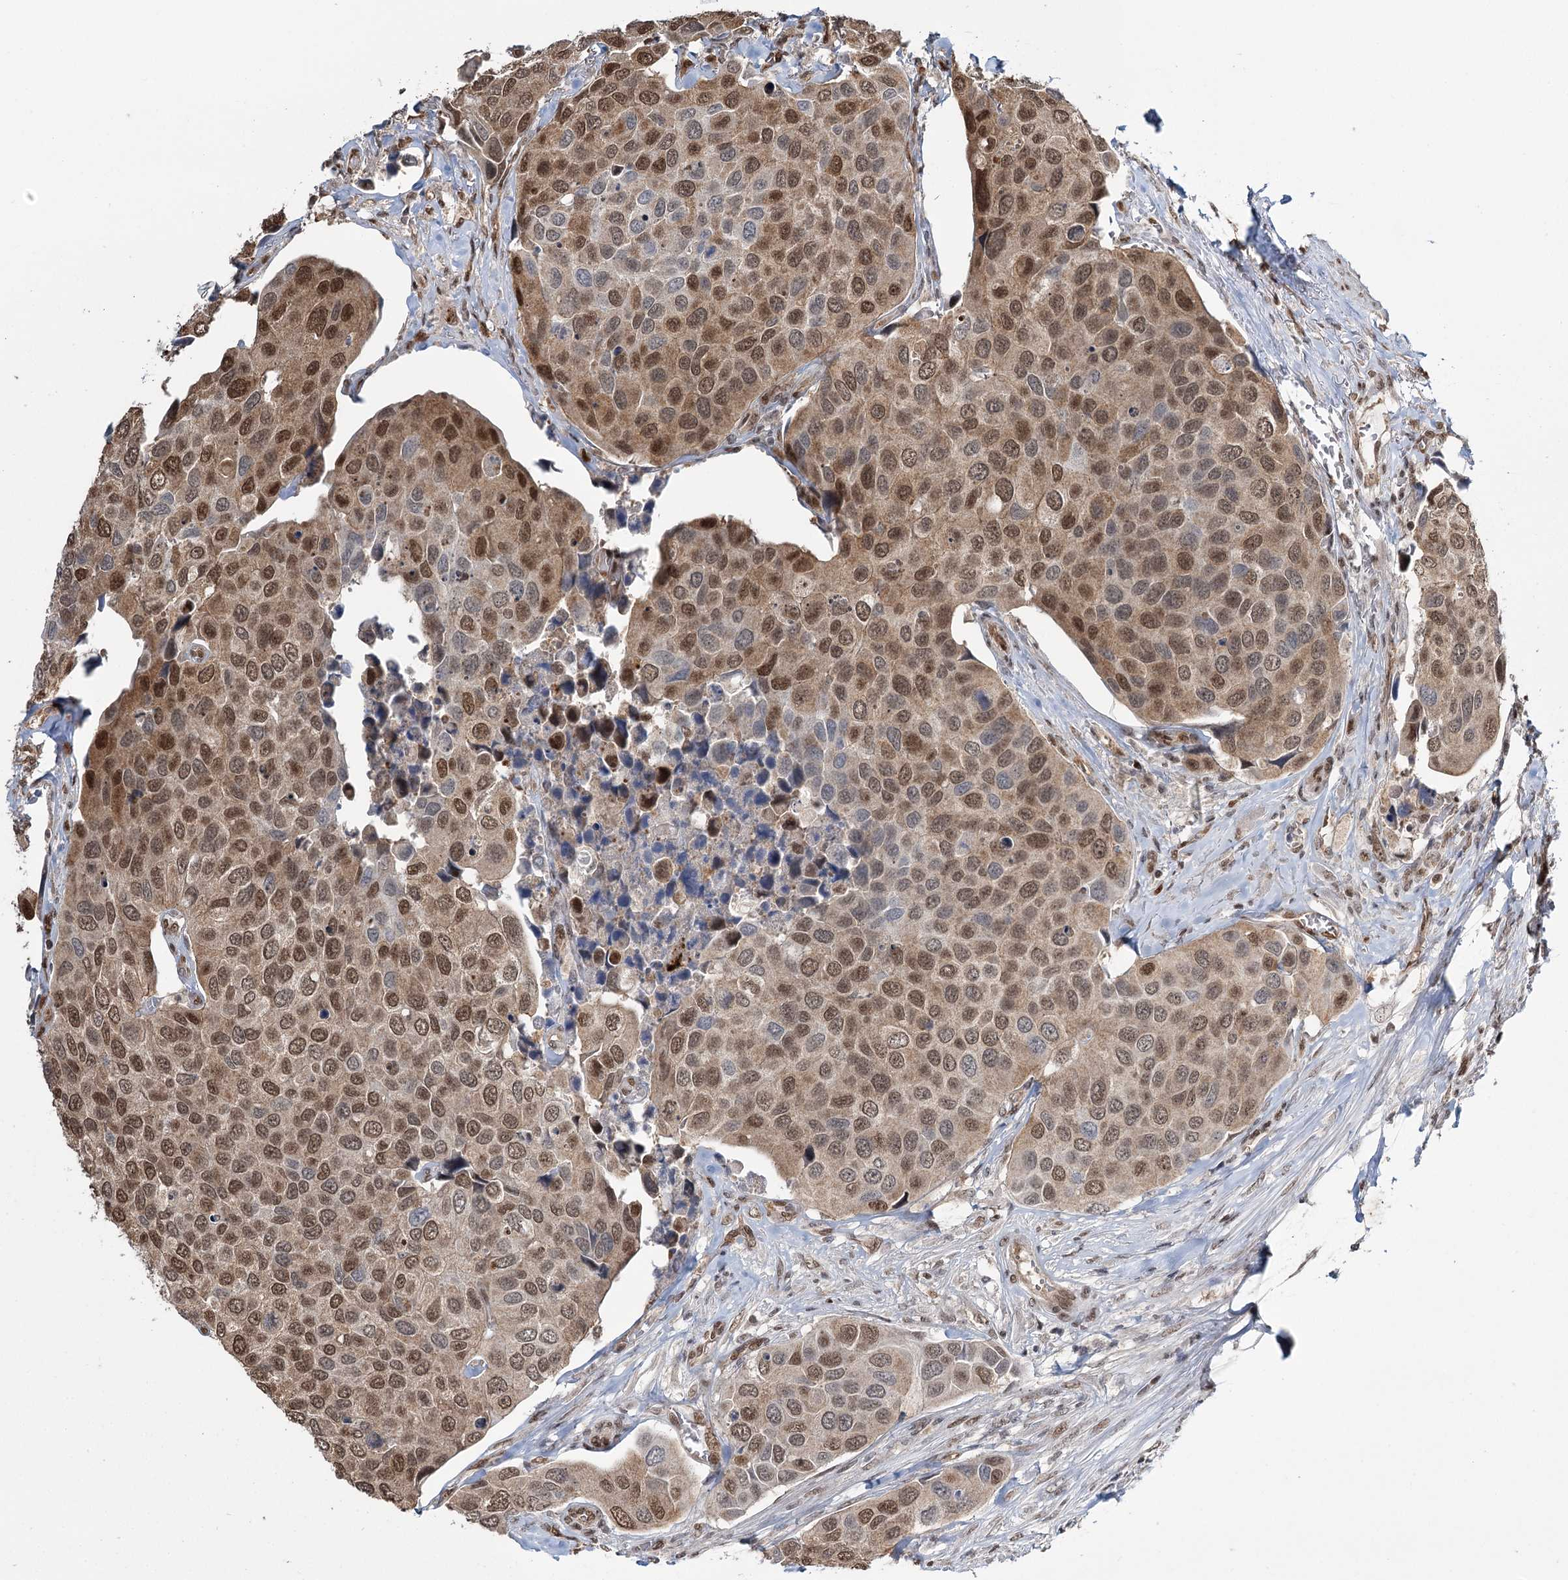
{"staining": {"intensity": "moderate", "quantity": ">75%", "location": "cytoplasmic/membranous,nuclear"}, "tissue": "urothelial cancer", "cell_type": "Tumor cells", "image_type": "cancer", "snomed": [{"axis": "morphology", "description": "Urothelial carcinoma, High grade"}, {"axis": "topography", "description": "Urinary bladder"}], "caption": "A micrograph of high-grade urothelial carcinoma stained for a protein shows moderate cytoplasmic/membranous and nuclear brown staining in tumor cells.", "gene": "RPS27A", "patient": {"sex": "male", "age": 74}}